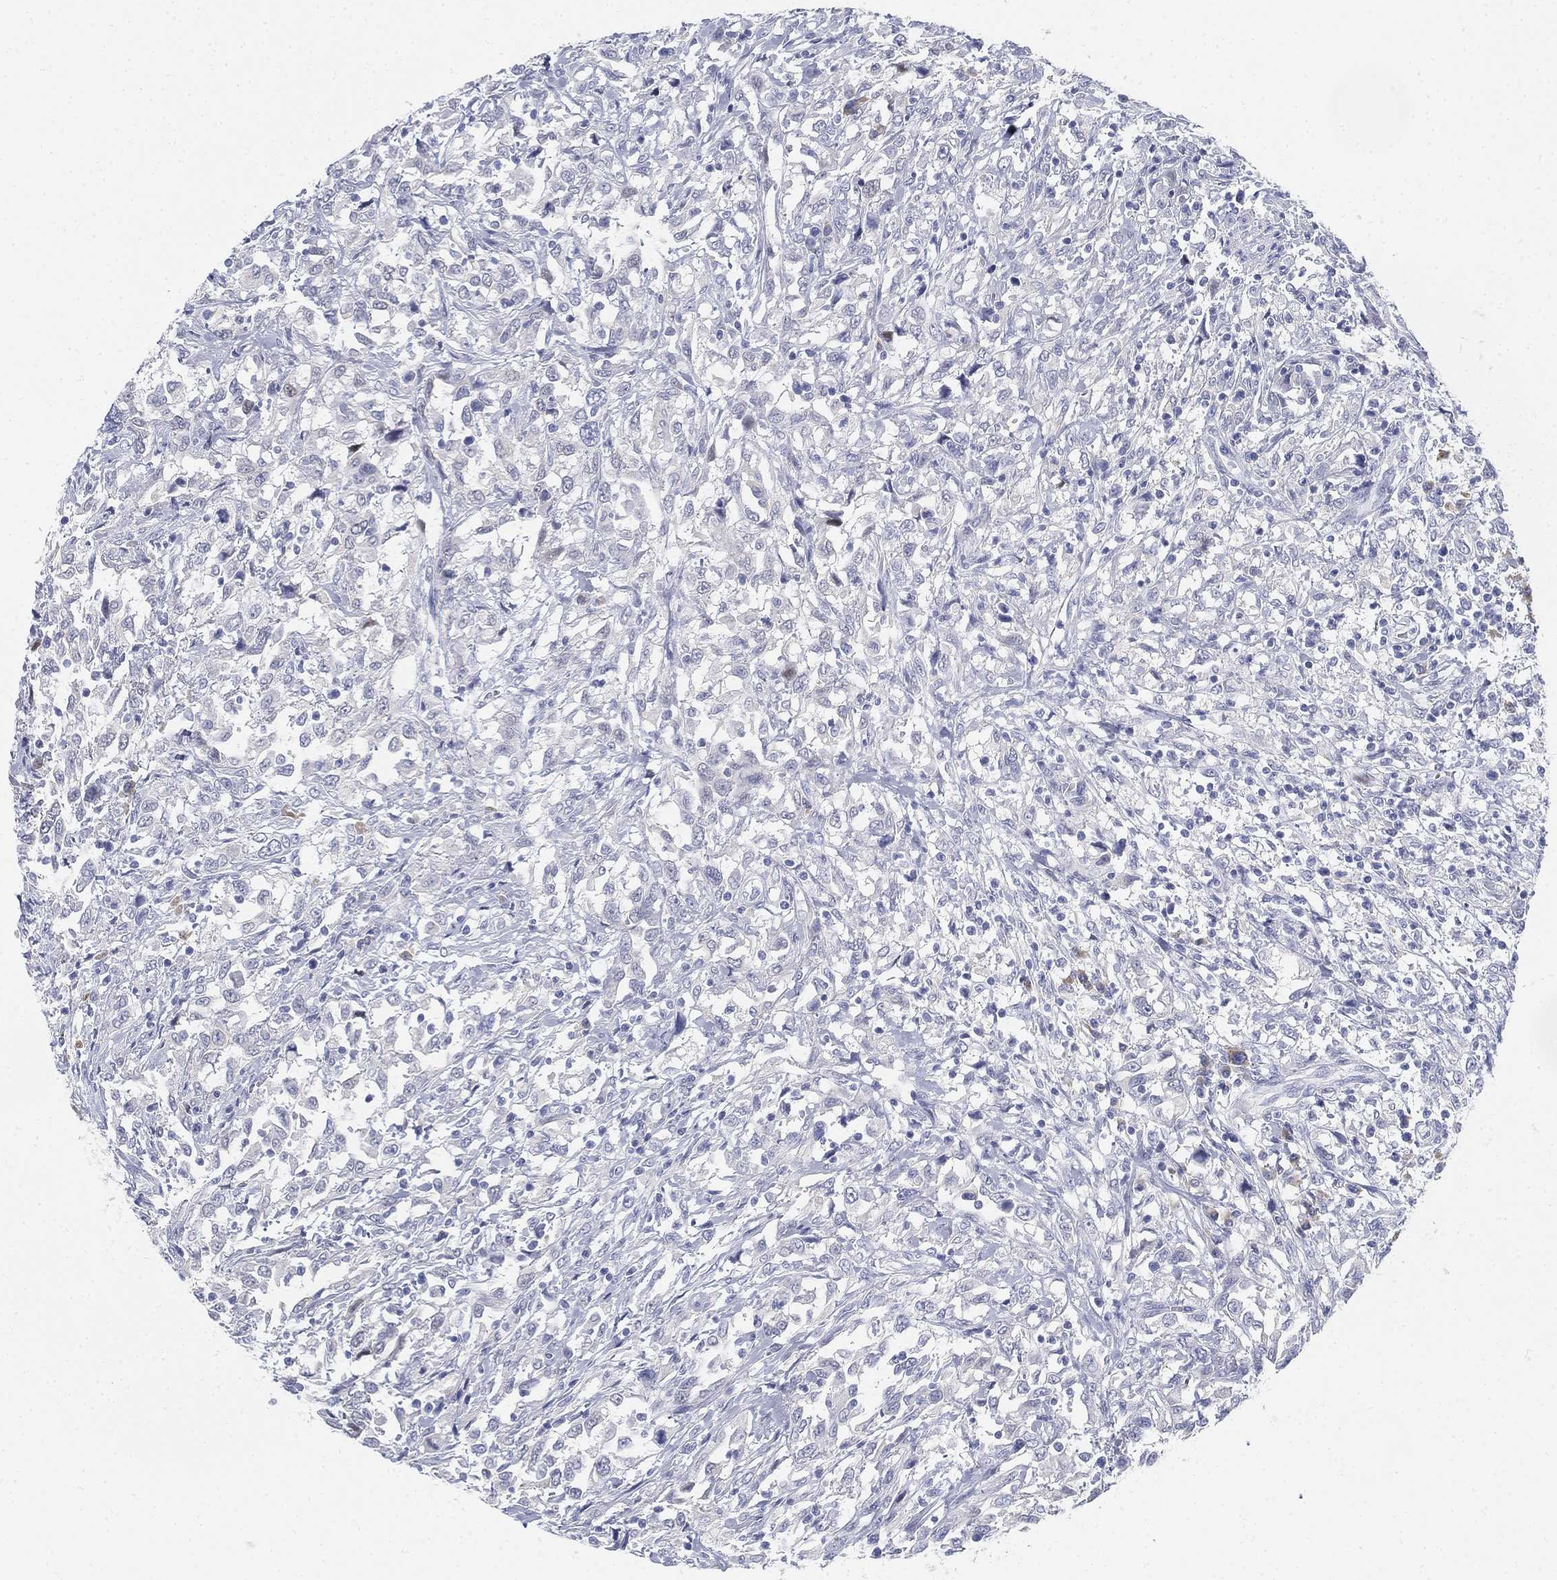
{"staining": {"intensity": "negative", "quantity": "none", "location": "none"}, "tissue": "urothelial cancer", "cell_type": "Tumor cells", "image_type": "cancer", "snomed": [{"axis": "morphology", "description": "Urothelial carcinoma, NOS"}, {"axis": "morphology", "description": "Urothelial carcinoma, High grade"}, {"axis": "topography", "description": "Urinary bladder"}], "caption": "IHC histopathology image of neoplastic tissue: human transitional cell carcinoma stained with DAB exhibits no significant protein staining in tumor cells. Brightfield microscopy of immunohistochemistry stained with DAB (3,3'-diaminobenzidine) (brown) and hematoxylin (blue), captured at high magnification.", "gene": "GCNA", "patient": {"sex": "female", "age": 64}}